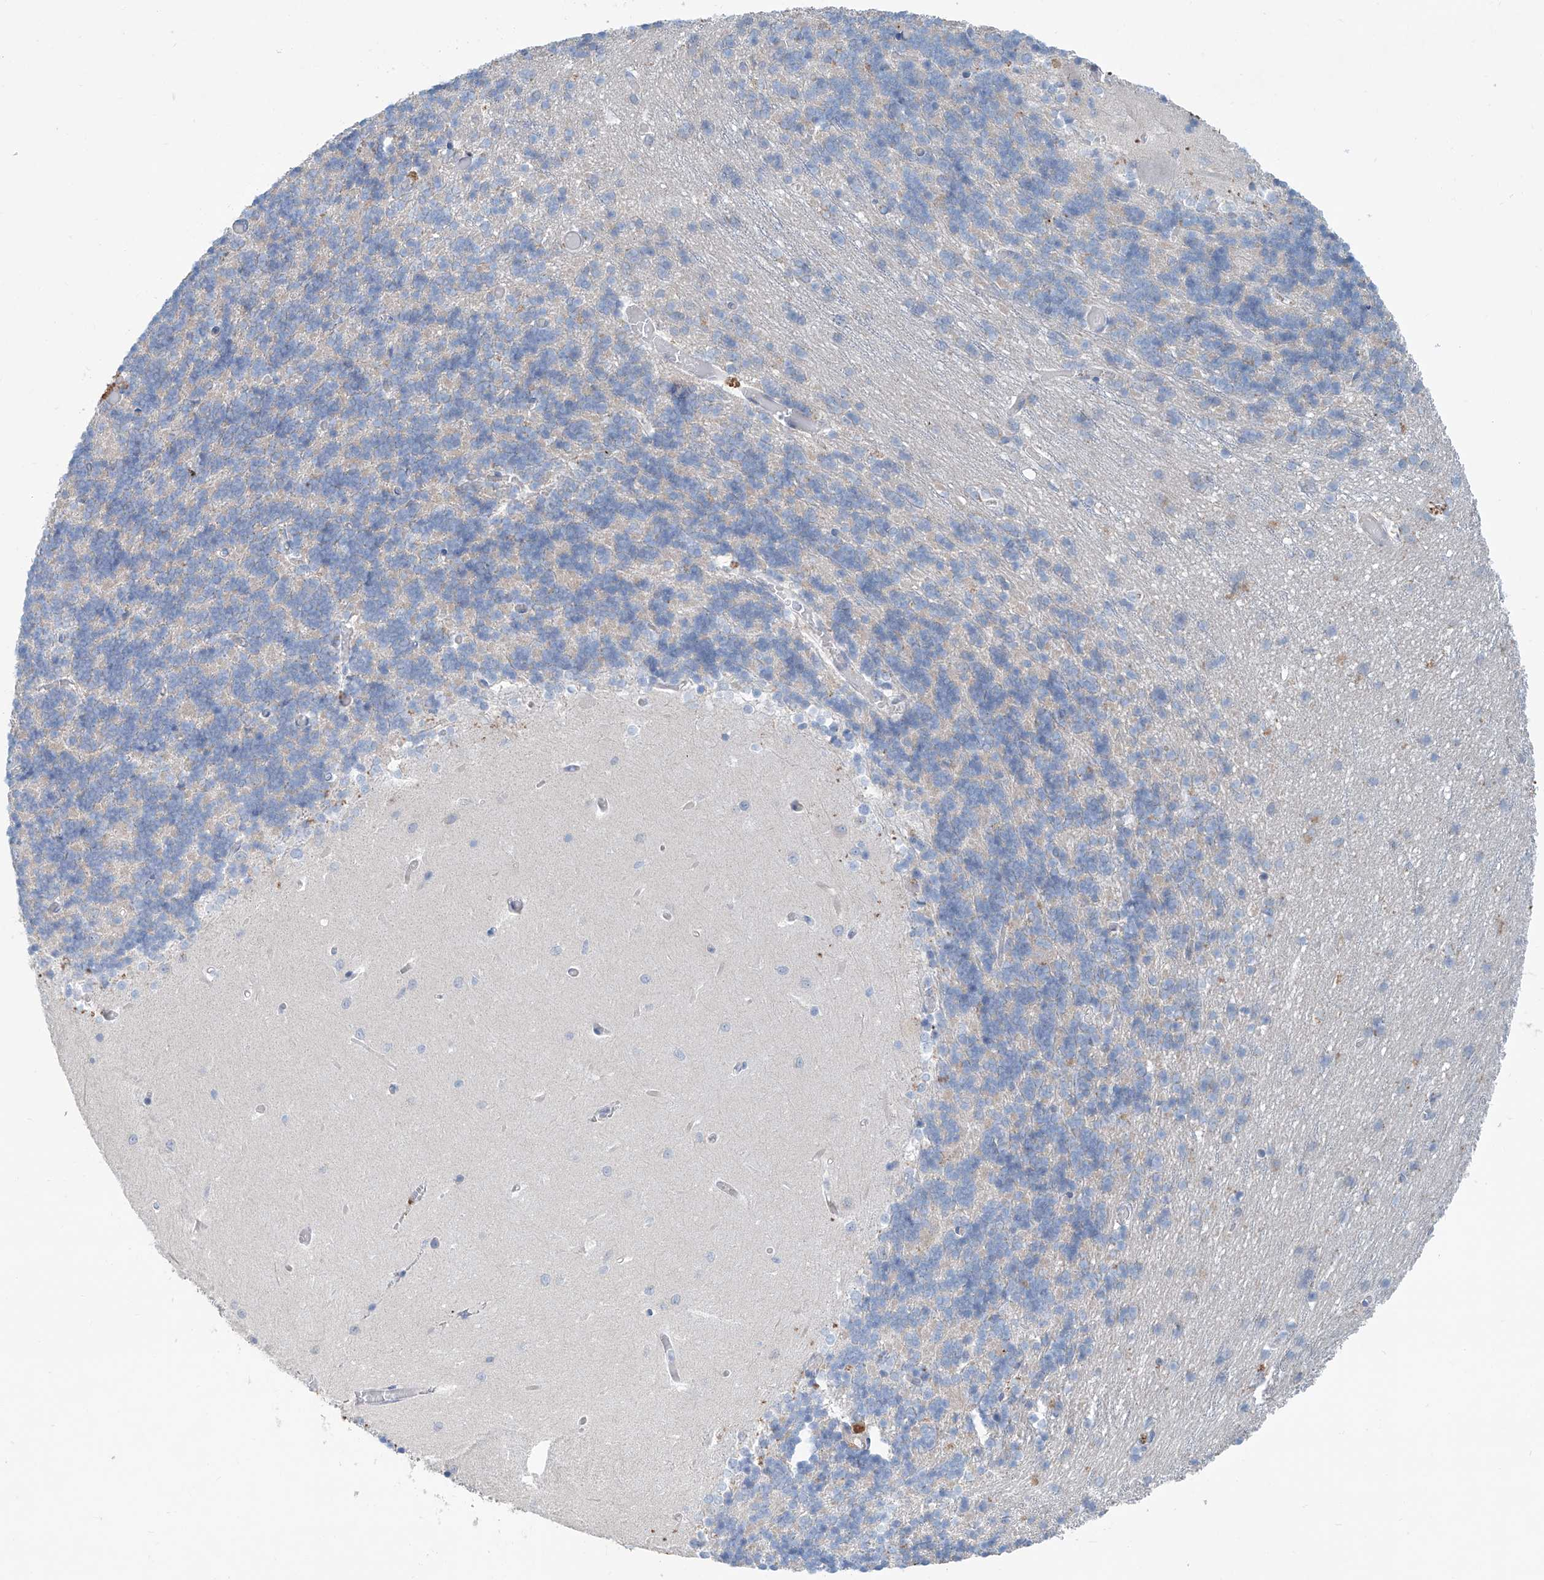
{"staining": {"intensity": "negative", "quantity": "none", "location": "none"}, "tissue": "cerebellum", "cell_type": "Cells in granular layer", "image_type": "normal", "snomed": [{"axis": "morphology", "description": "Normal tissue, NOS"}, {"axis": "topography", "description": "Cerebellum"}], "caption": "High power microscopy histopathology image of an IHC photomicrograph of normal cerebellum, revealing no significant staining in cells in granular layer. The staining is performed using DAB brown chromogen with nuclei counter-stained in using hematoxylin.", "gene": "ANKRD34A", "patient": {"sex": "male", "age": 37}}